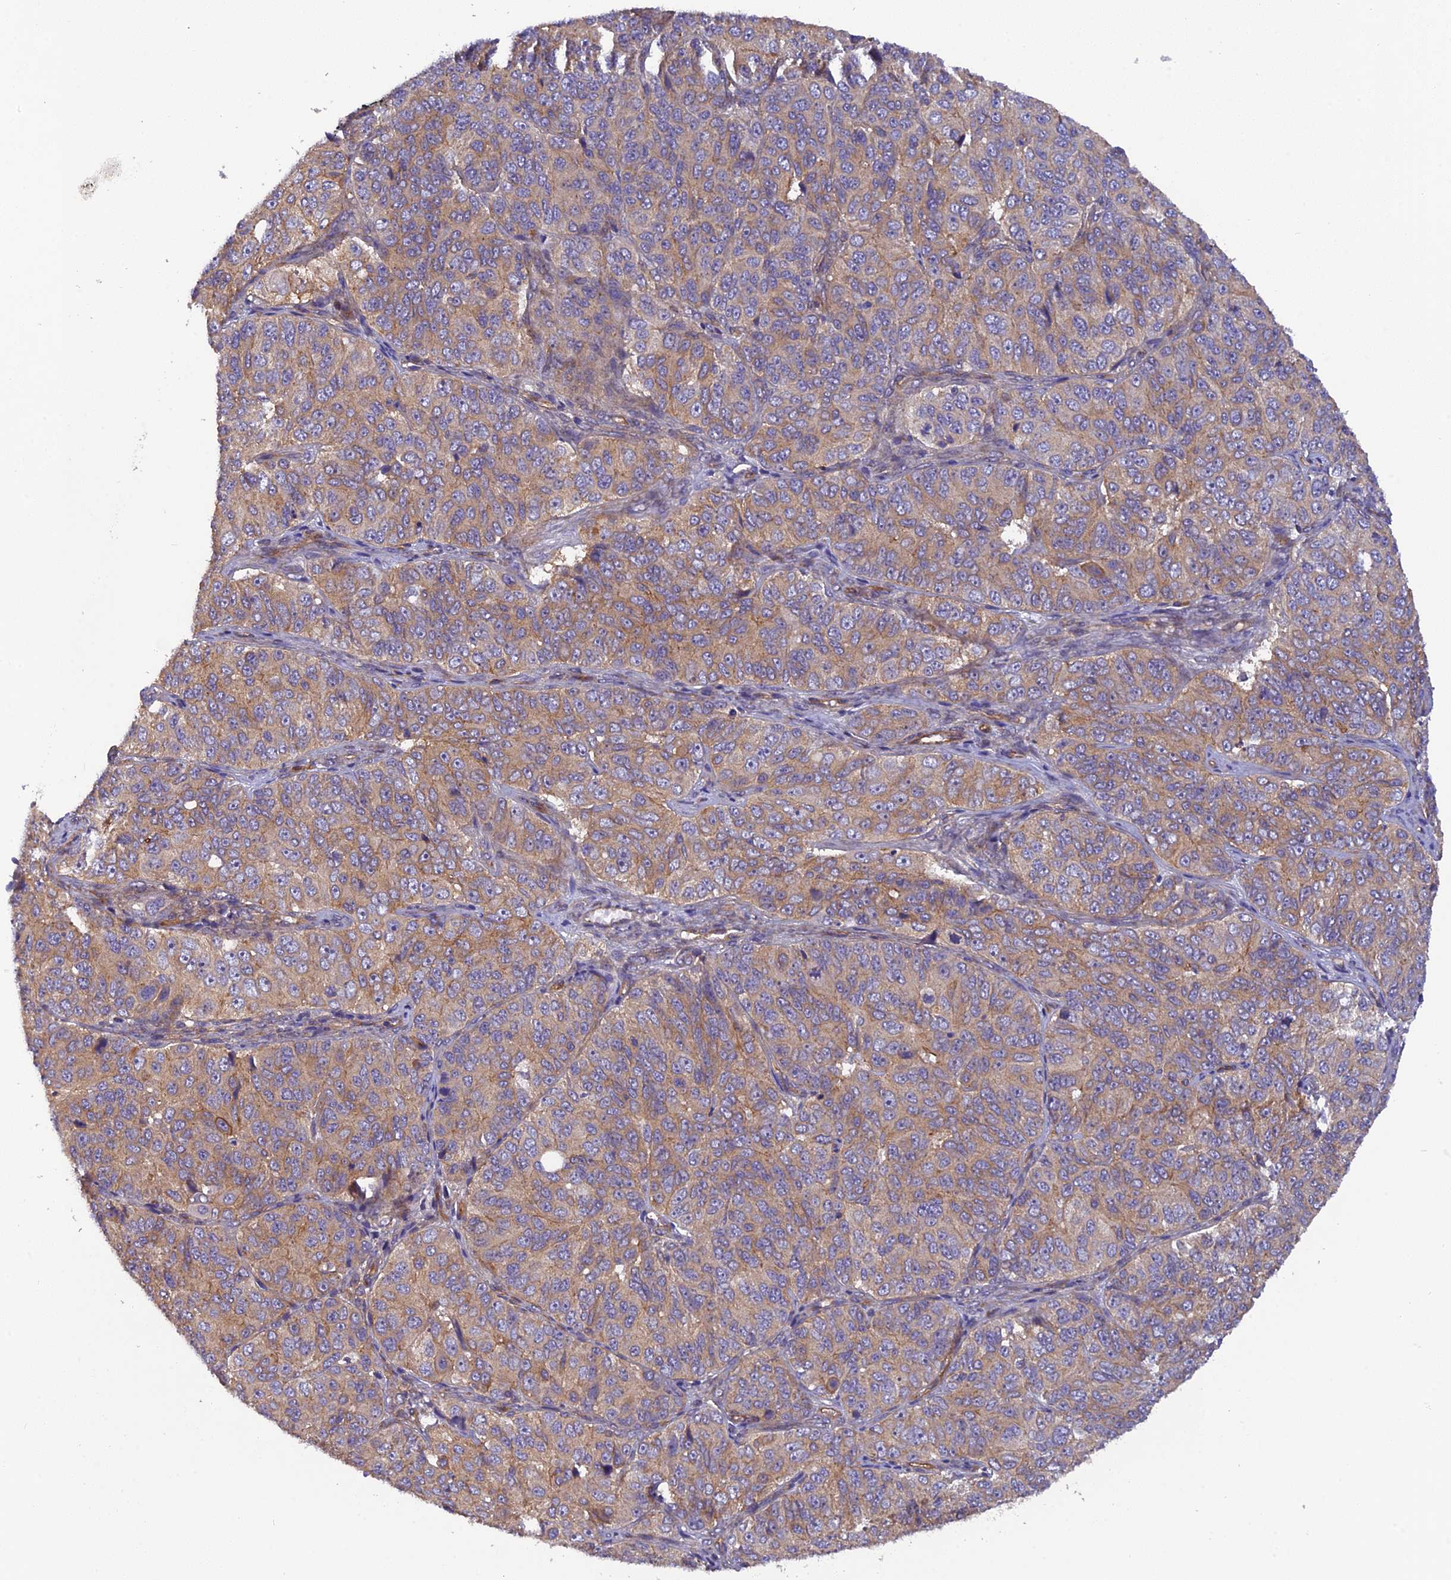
{"staining": {"intensity": "moderate", "quantity": ">75%", "location": "cytoplasmic/membranous"}, "tissue": "ovarian cancer", "cell_type": "Tumor cells", "image_type": "cancer", "snomed": [{"axis": "morphology", "description": "Carcinoma, endometroid"}, {"axis": "topography", "description": "Ovary"}], "caption": "IHC image of neoplastic tissue: human ovarian cancer stained using immunohistochemistry shows medium levels of moderate protein expression localized specifically in the cytoplasmic/membranous of tumor cells, appearing as a cytoplasmic/membranous brown color.", "gene": "ADAMTS15", "patient": {"sex": "female", "age": 51}}